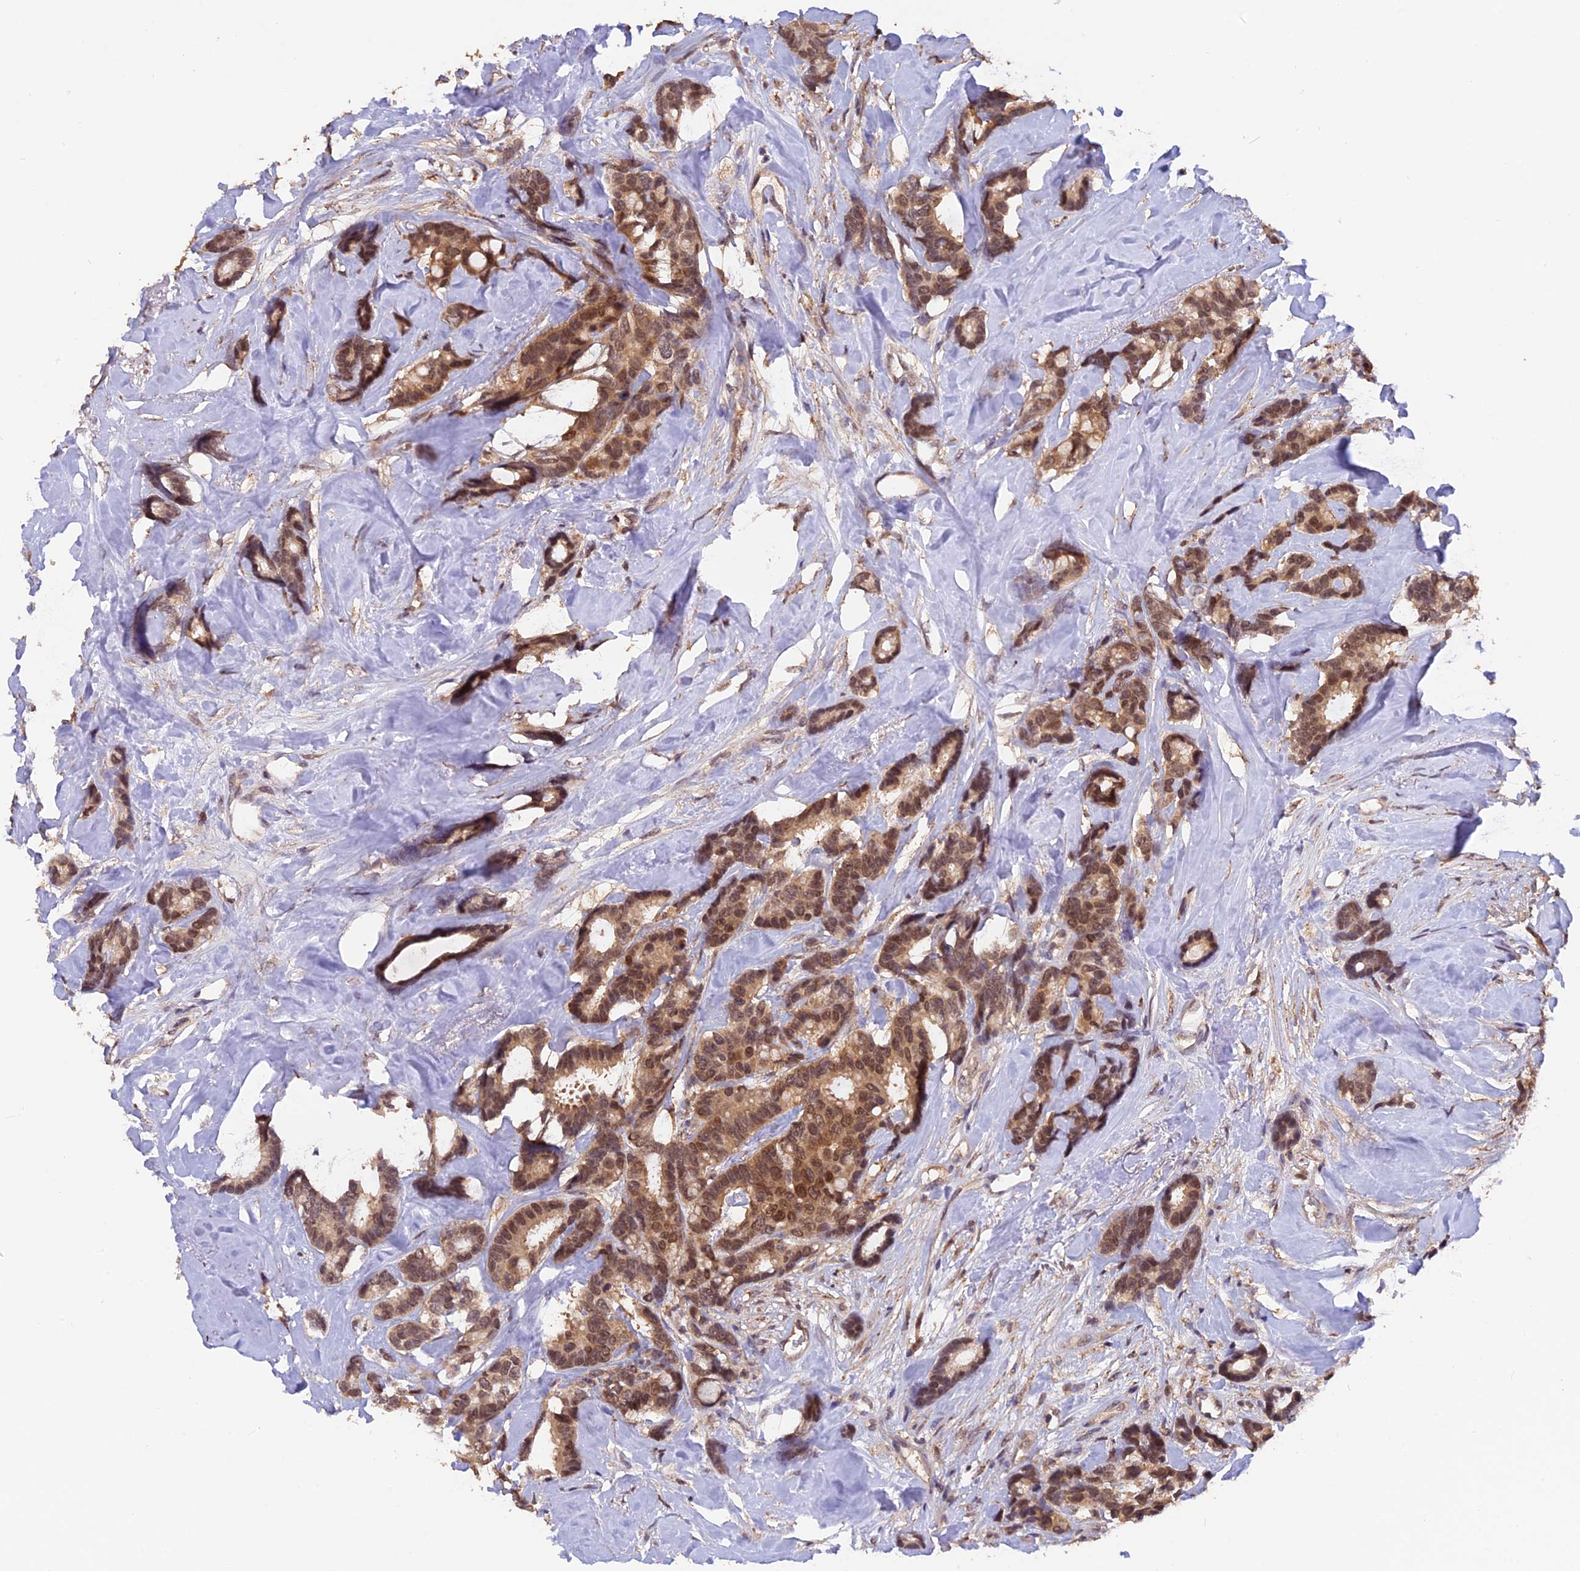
{"staining": {"intensity": "moderate", "quantity": ">75%", "location": "cytoplasmic/membranous,nuclear"}, "tissue": "breast cancer", "cell_type": "Tumor cells", "image_type": "cancer", "snomed": [{"axis": "morphology", "description": "Duct carcinoma"}, {"axis": "topography", "description": "Breast"}], "caption": "A high-resolution micrograph shows immunohistochemistry (IHC) staining of intraductal carcinoma (breast), which shows moderate cytoplasmic/membranous and nuclear expression in about >75% of tumor cells.", "gene": "MNS1", "patient": {"sex": "female", "age": 87}}